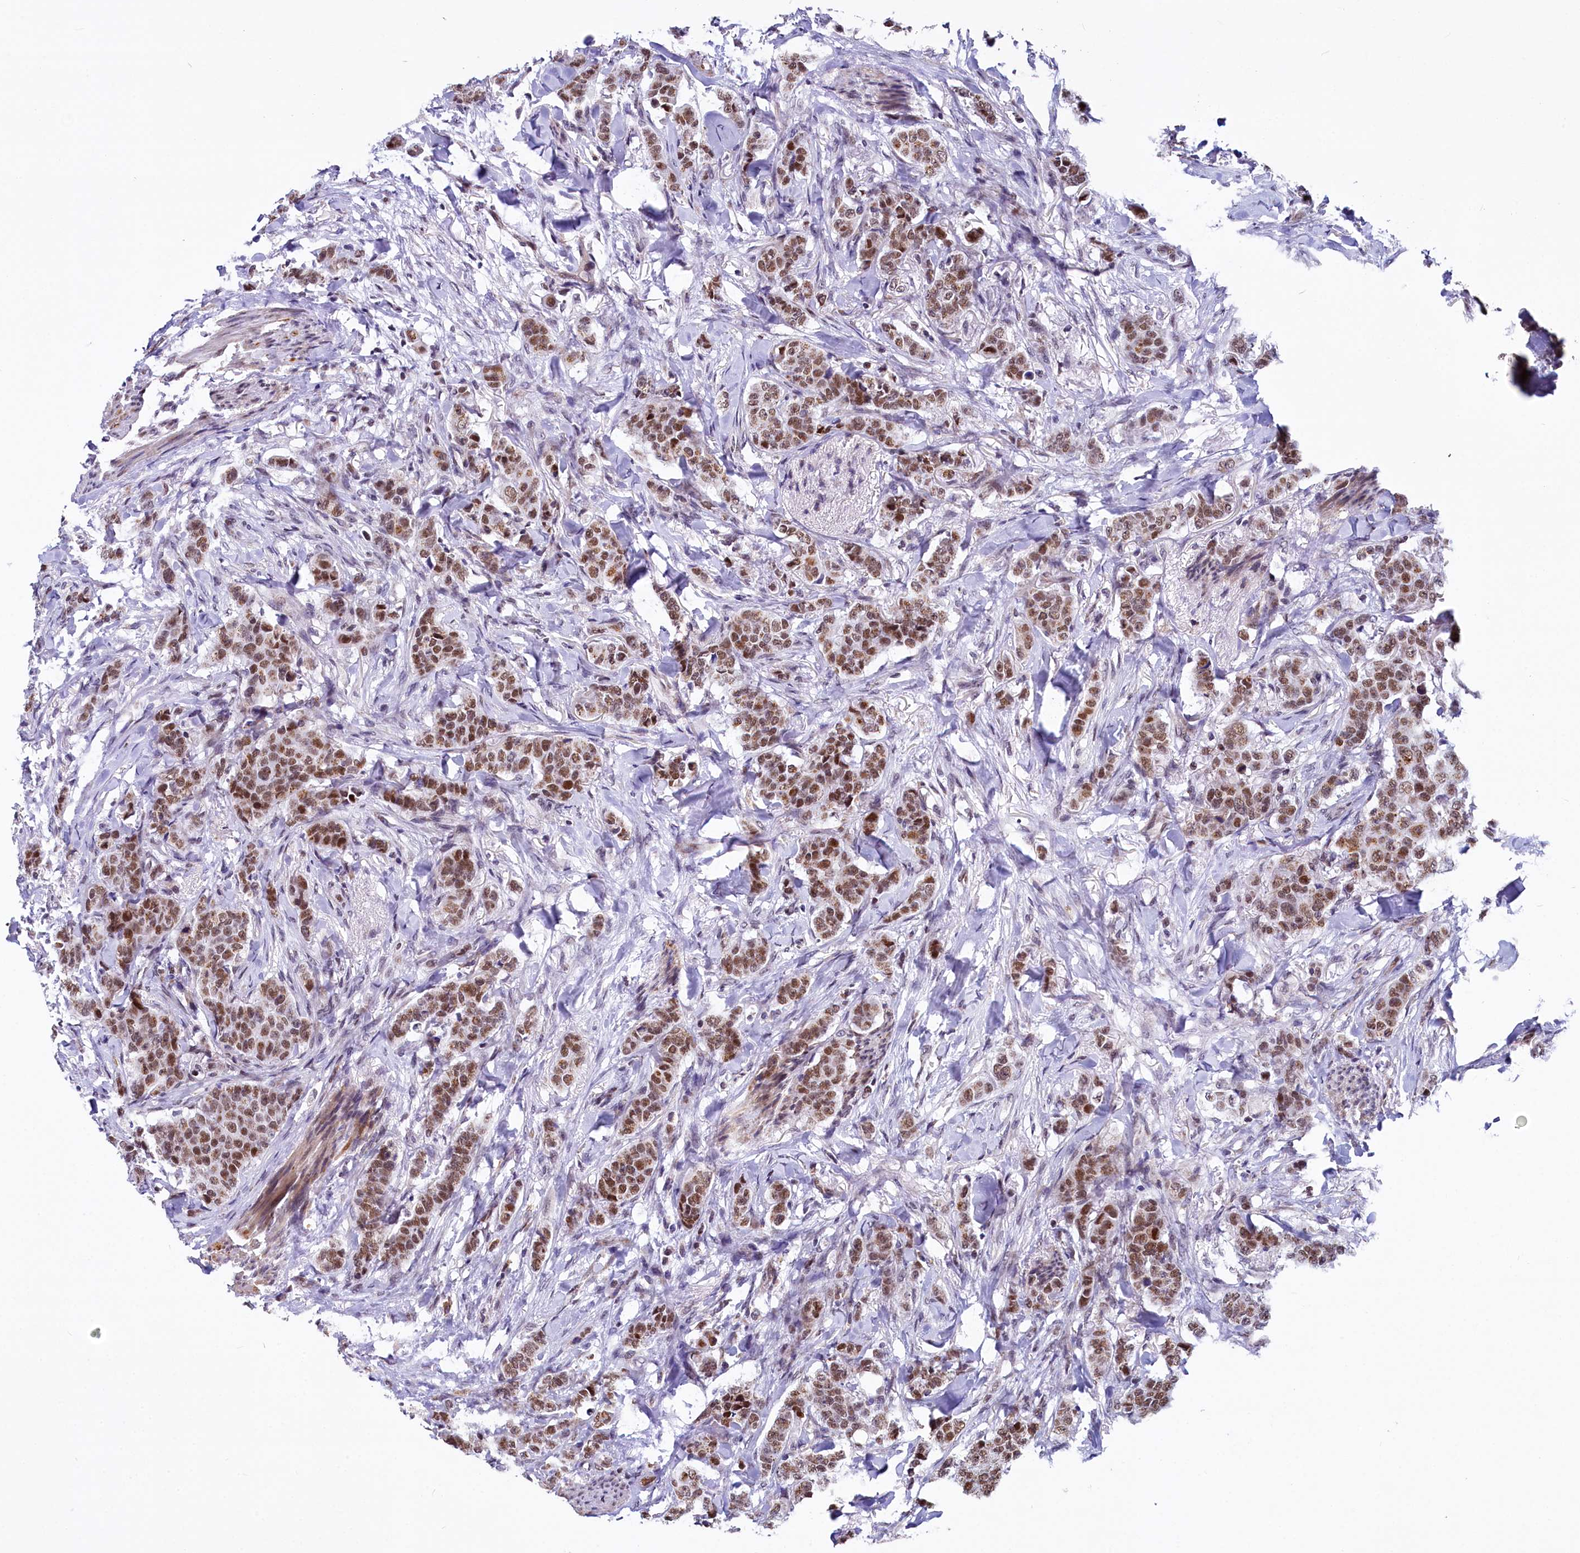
{"staining": {"intensity": "moderate", "quantity": ">75%", "location": "cytoplasmic/membranous,nuclear"}, "tissue": "breast cancer", "cell_type": "Tumor cells", "image_type": "cancer", "snomed": [{"axis": "morphology", "description": "Duct carcinoma"}, {"axis": "topography", "description": "Breast"}], "caption": "IHC of breast infiltrating ductal carcinoma demonstrates medium levels of moderate cytoplasmic/membranous and nuclear staining in about >75% of tumor cells.", "gene": "MORN3", "patient": {"sex": "female", "age": 40}}